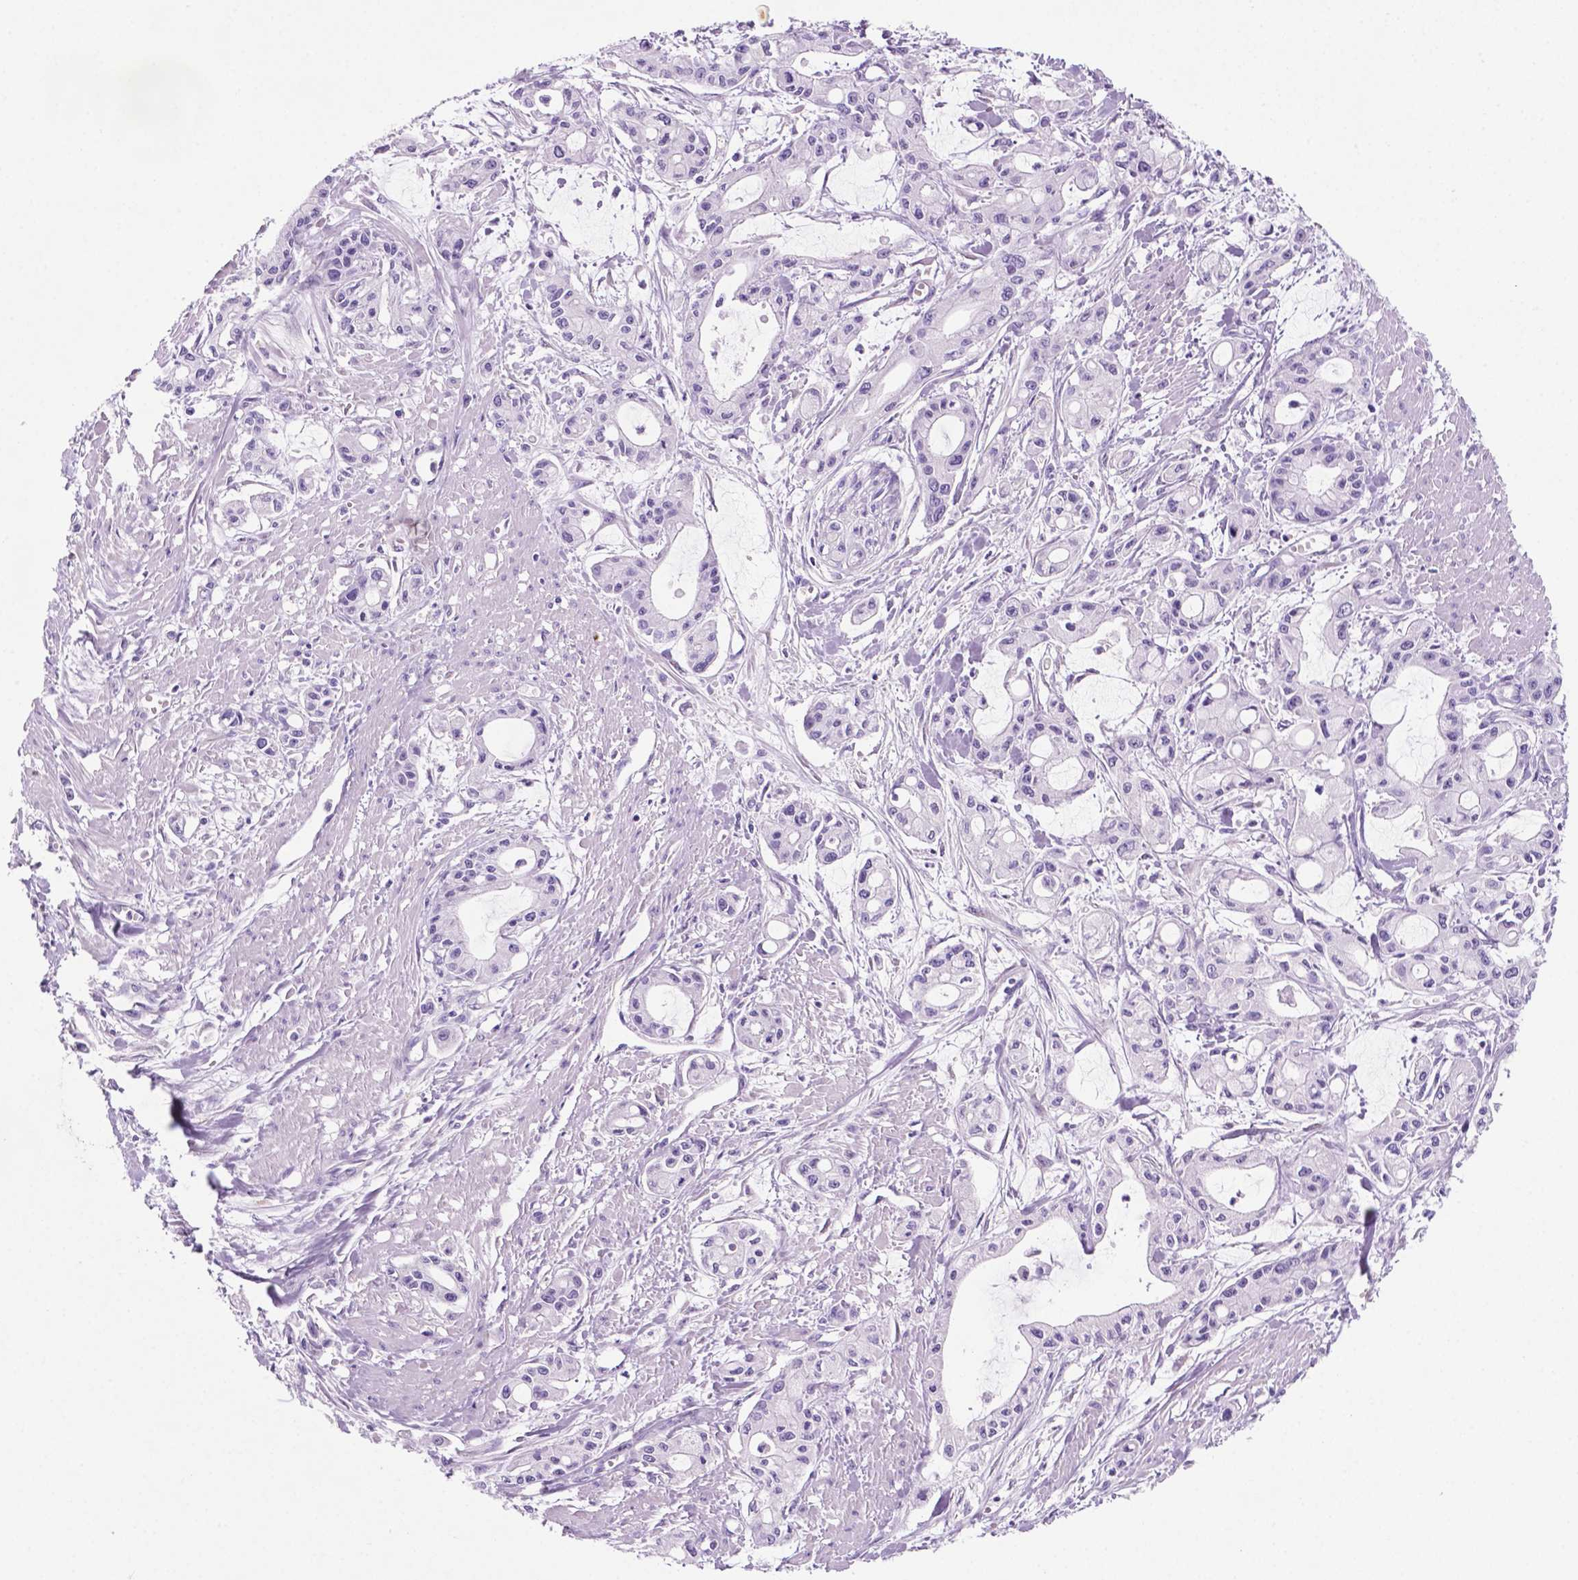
{"staining": {"intensity": "negative", "quantity": "none", "location": "none"}, "tissue": "pancreatic cancer", "cell_type": "Tumor cells", "image_type": "cancer", "snomed": [{"axis": "morphology", "description": "Adenocarcinoma, NOS"}, {"axis": "topography", "description": "Pancreas"}], "caption": "Human adenocarcinoma (pancreatic) stained for a protein using IHC reveals no positivity in tumor cells.", "gene": "C18orf21", "patient": {"sex": "male", "age": 48}}